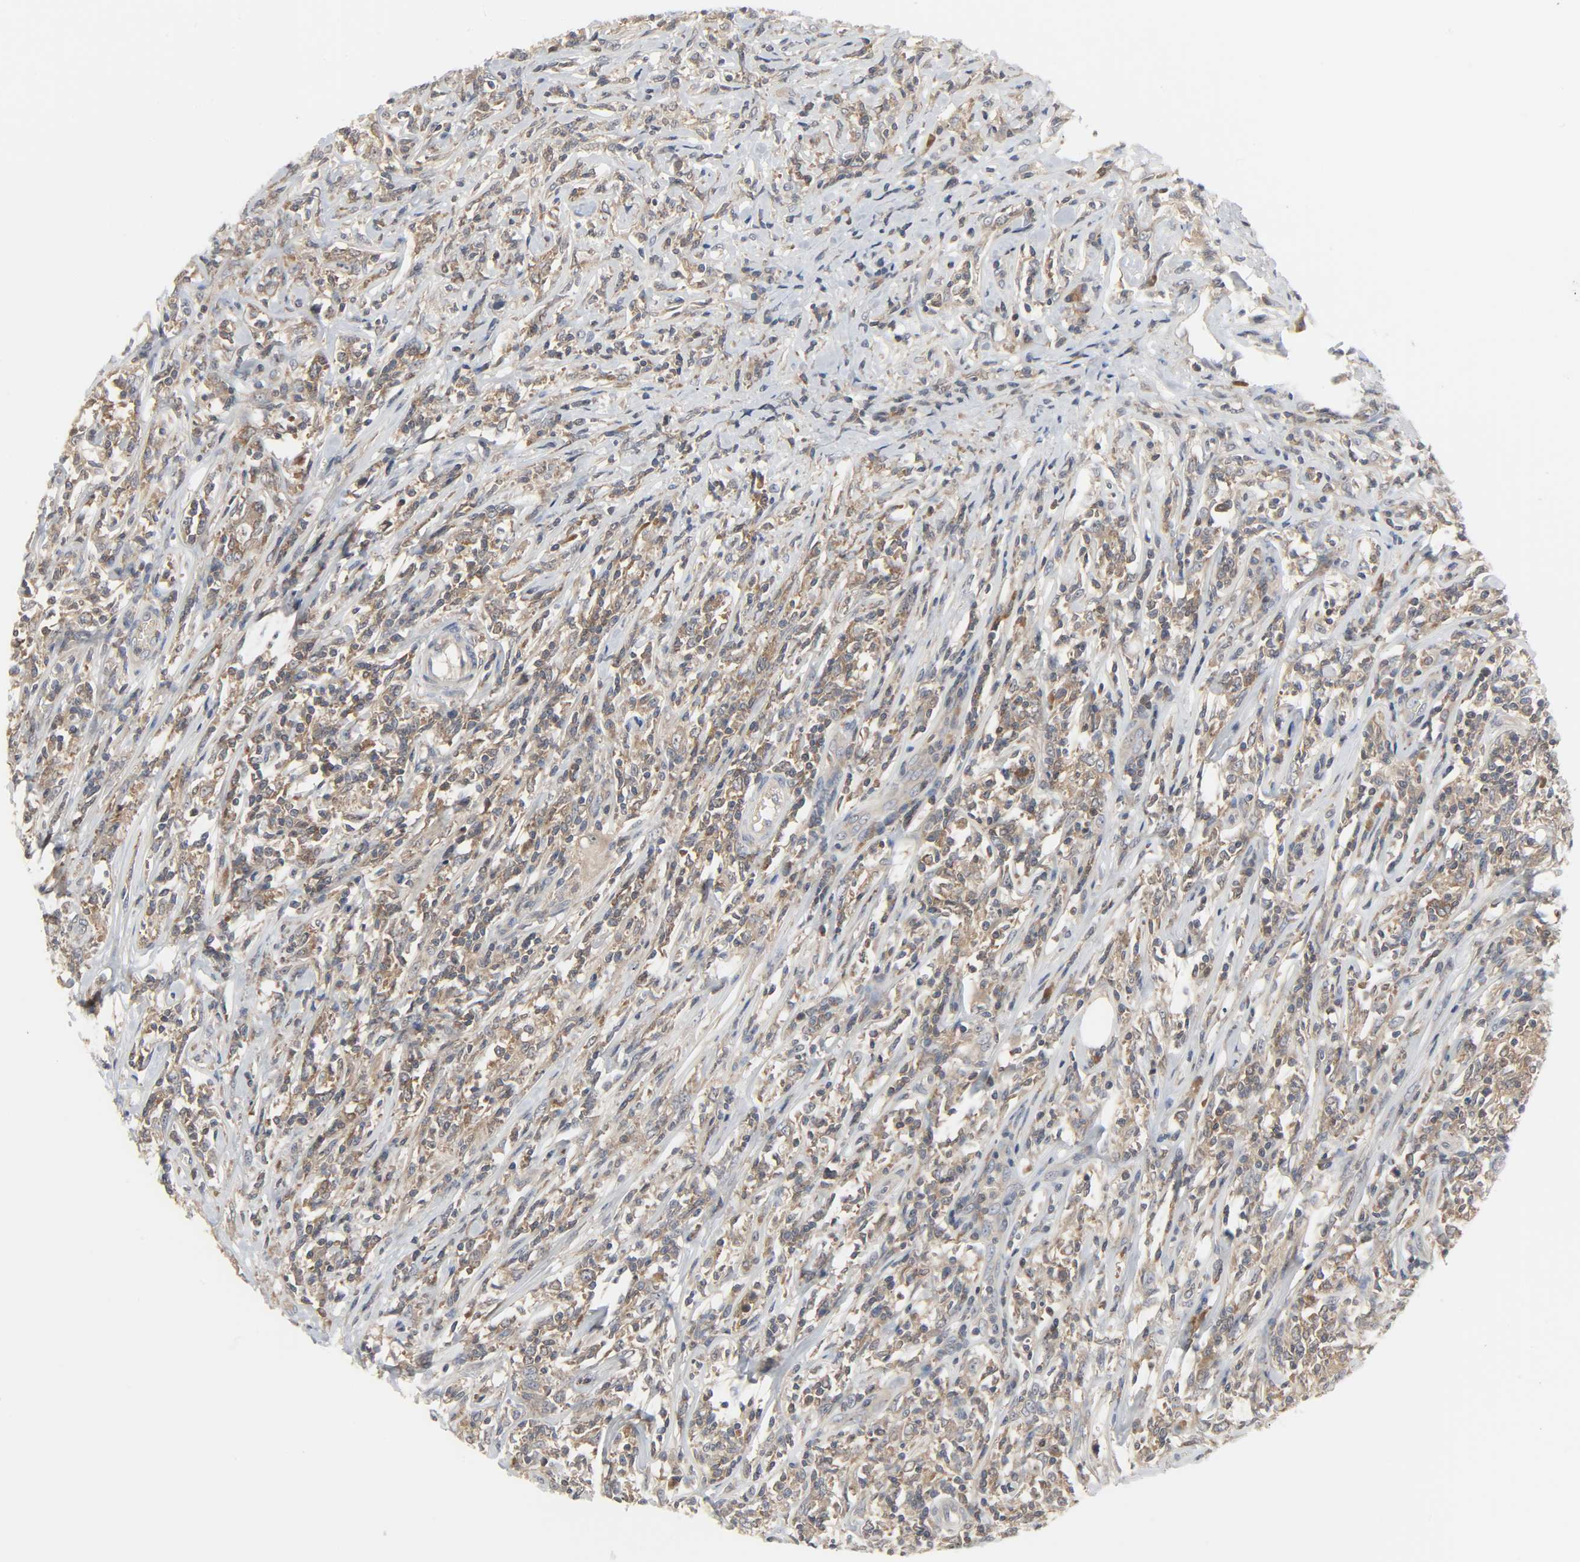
{"staining": {"intensity": "moderate", "quantity": ">75%", "location": "cytoplasmic/membranous"}, "tissue": "lymphoma", "cell_type": "Tumor cells", "image_type": "cancer", "snomed": [{"axis": "morphology", "description": "Malignant lymphoma, non-Hodgkin's type, High grade"}, {"axis": "topography", "description": "Lymph node"}], "caption": "An immunohistochemistry (IHC) histopathology image of tumor tissue is shown. Protein staining in brown highlights moderate cytoplasmic/membranous positivity in malignant lymphoma, non-Hodgkin's type (high-grade) within tumor cells. Nuclei are stained in blue.", "gene": "PLEKHA2", "patient": {"sex": "female", "age": 84}}